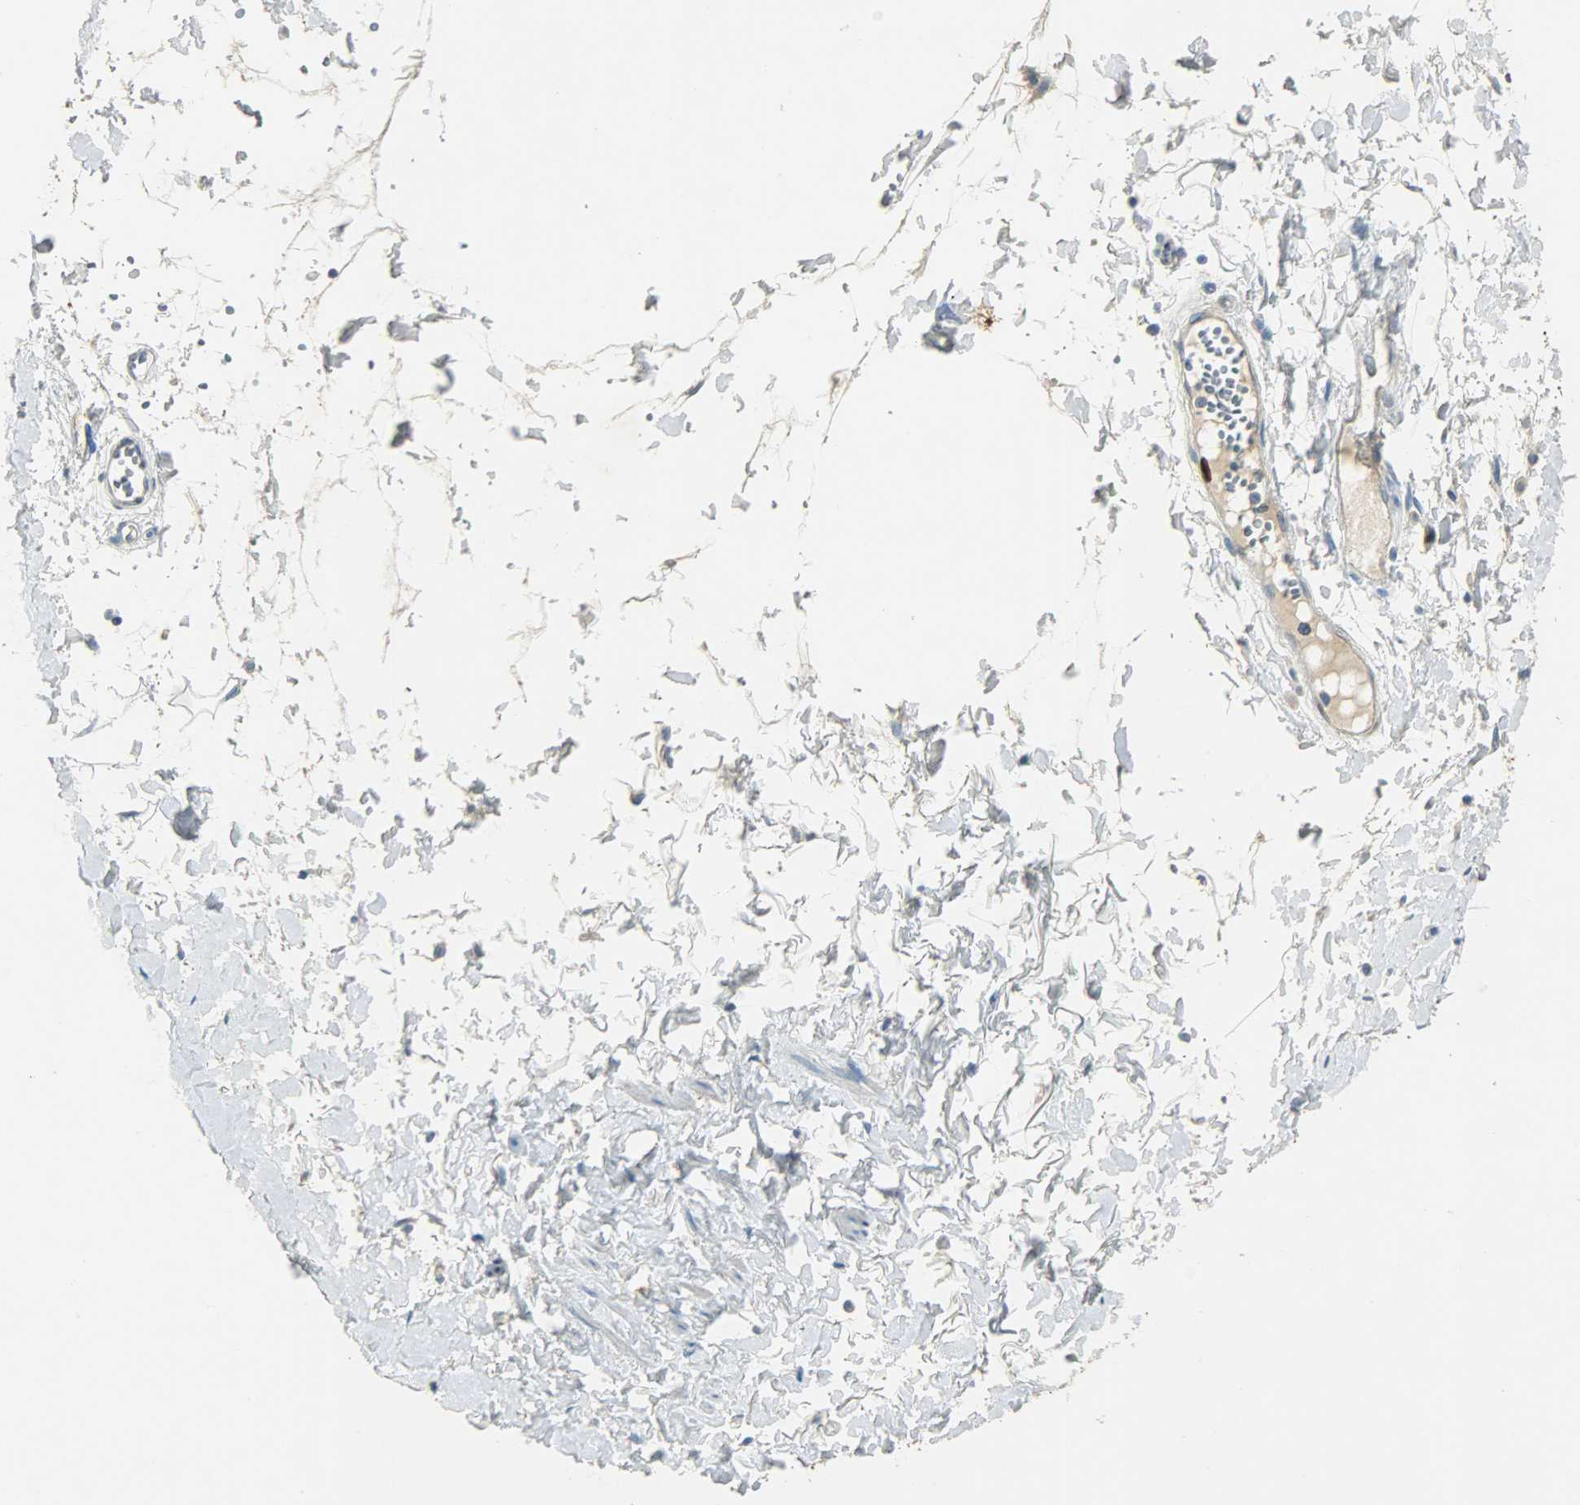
{"staining": {"intensity": "negative", "quantity": "none", "location": "none"}, "tissue": "adipose tissue", "cell_type": "Adipocytes", "image_type": "normal", "snomed": [{"axis": "morphology", "description": "Normal tissue, NOS"}, {"axis": "morphology", "description": "Inflammation, NOS"}, {"axis": "topography", "description": "Salivary gland"}, {"axis": "topography", "description": "Peripheral nerve tissue"}], "caption": "IHC histopathology image of unremarkable adipose tissue: adipose tissue stained with DAB (3,3'-diaminobenzidine) reveals no significant protein staining in adipocytes. The staining was performed using DAB (3,3'-diaminobenzidine) to visualize the protein expression in brown, while the nuclei were stained in blue with hematoxylin (Magnification: 20x).", "gene": "TPX2", "patient": {"sex": "female", "age": 75}}